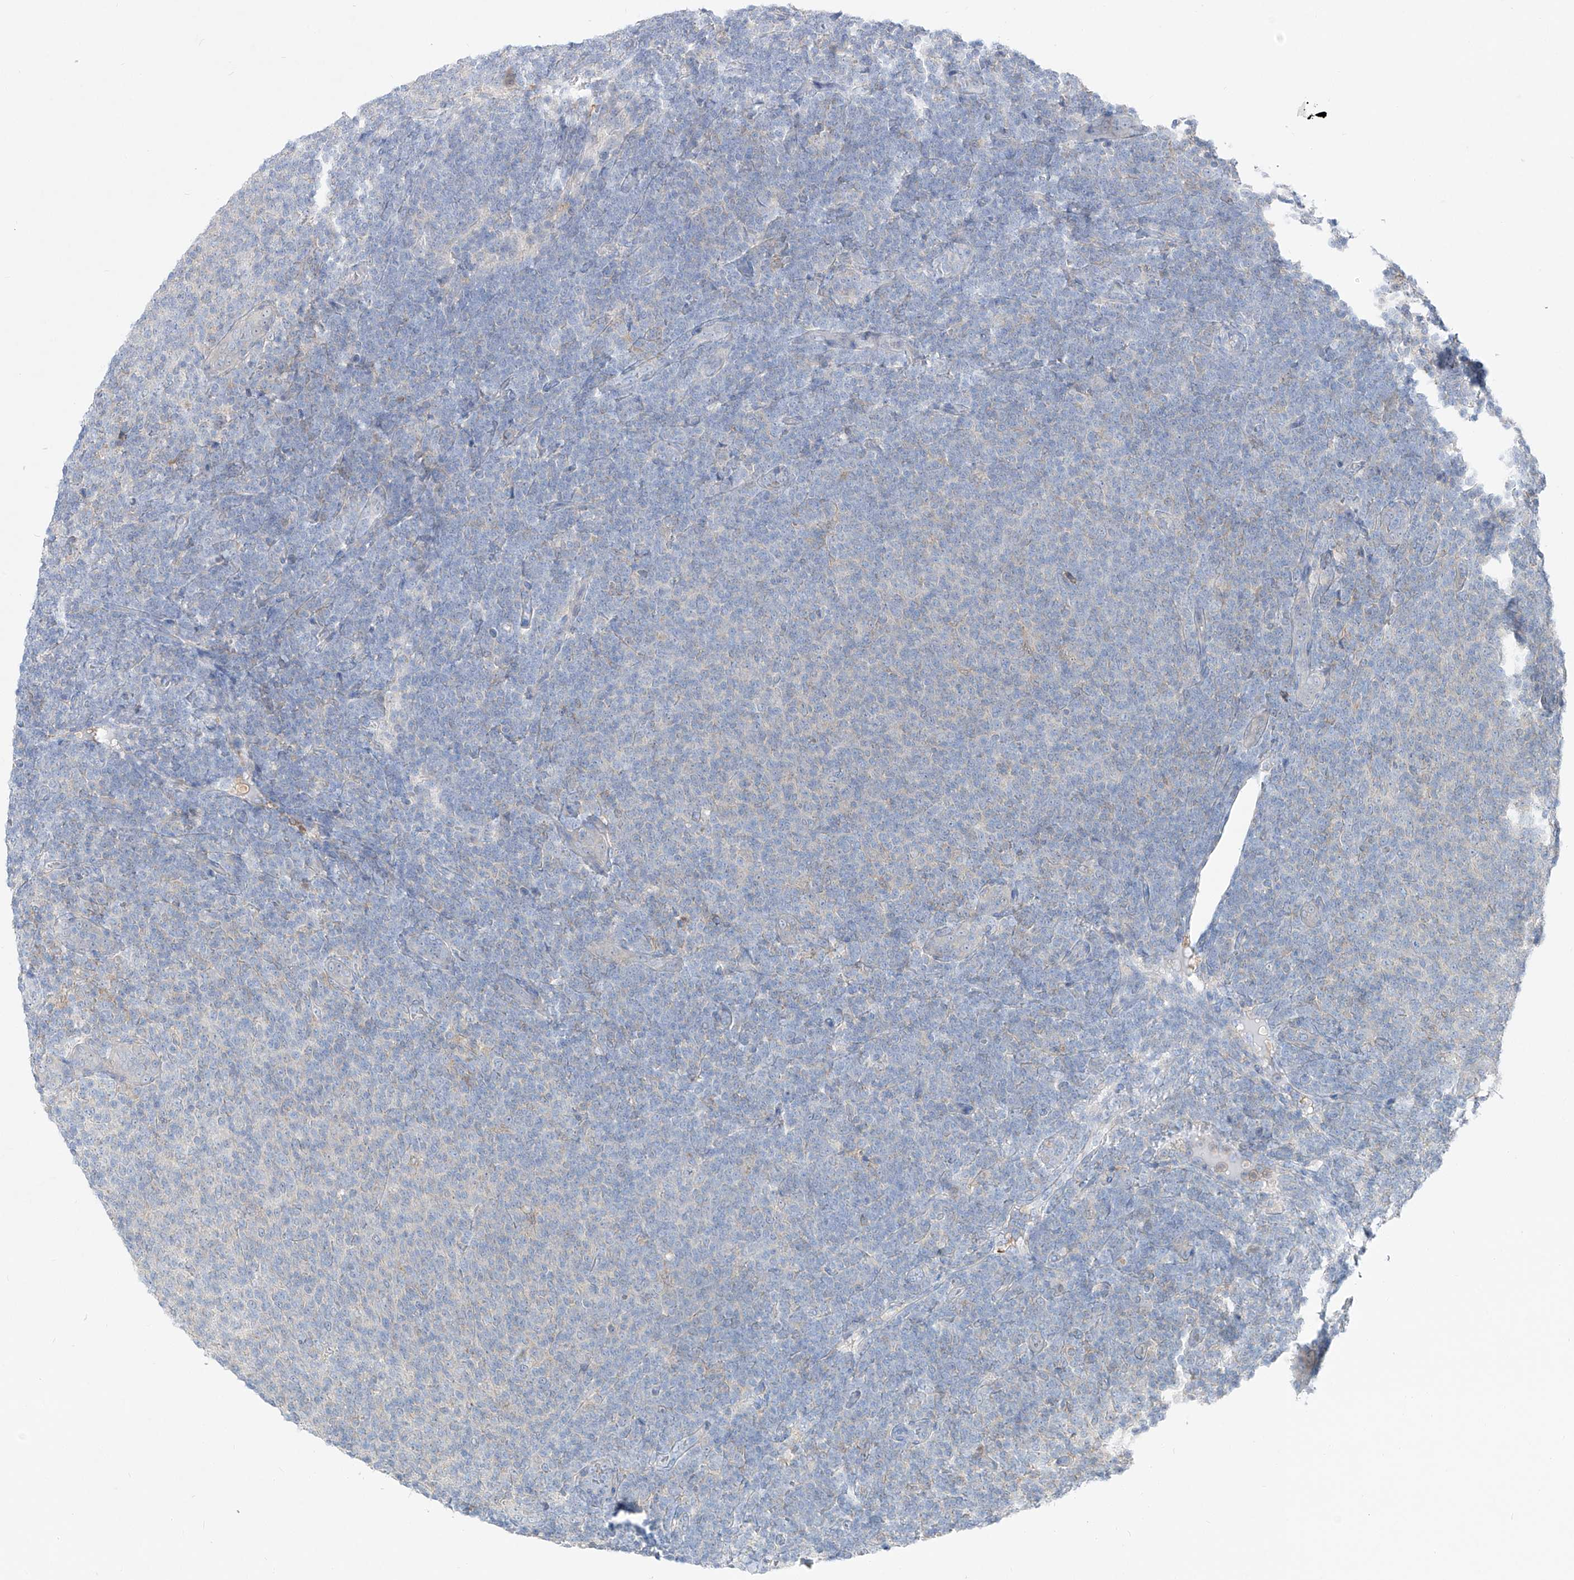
{"staining": {"intensity": "negative", "quantity": "none", "location": "none"}, "tissue": "lymphoma", "cell_type": "Tumor cells", "image_type": "cancer", "snomed": [{"axis": "morphology", "description": "Malignant lymphoma, non-Hodgkin's type, Low grade"}, {"axis": "topography", "description": "Lymph node"}], "caption": "Lymphoma stained for a protein using immunohistochemistry (IHC) shows no staining tumor cells.", "gene": "UFL1", "patient": {"sex": "male", "age": 66}}